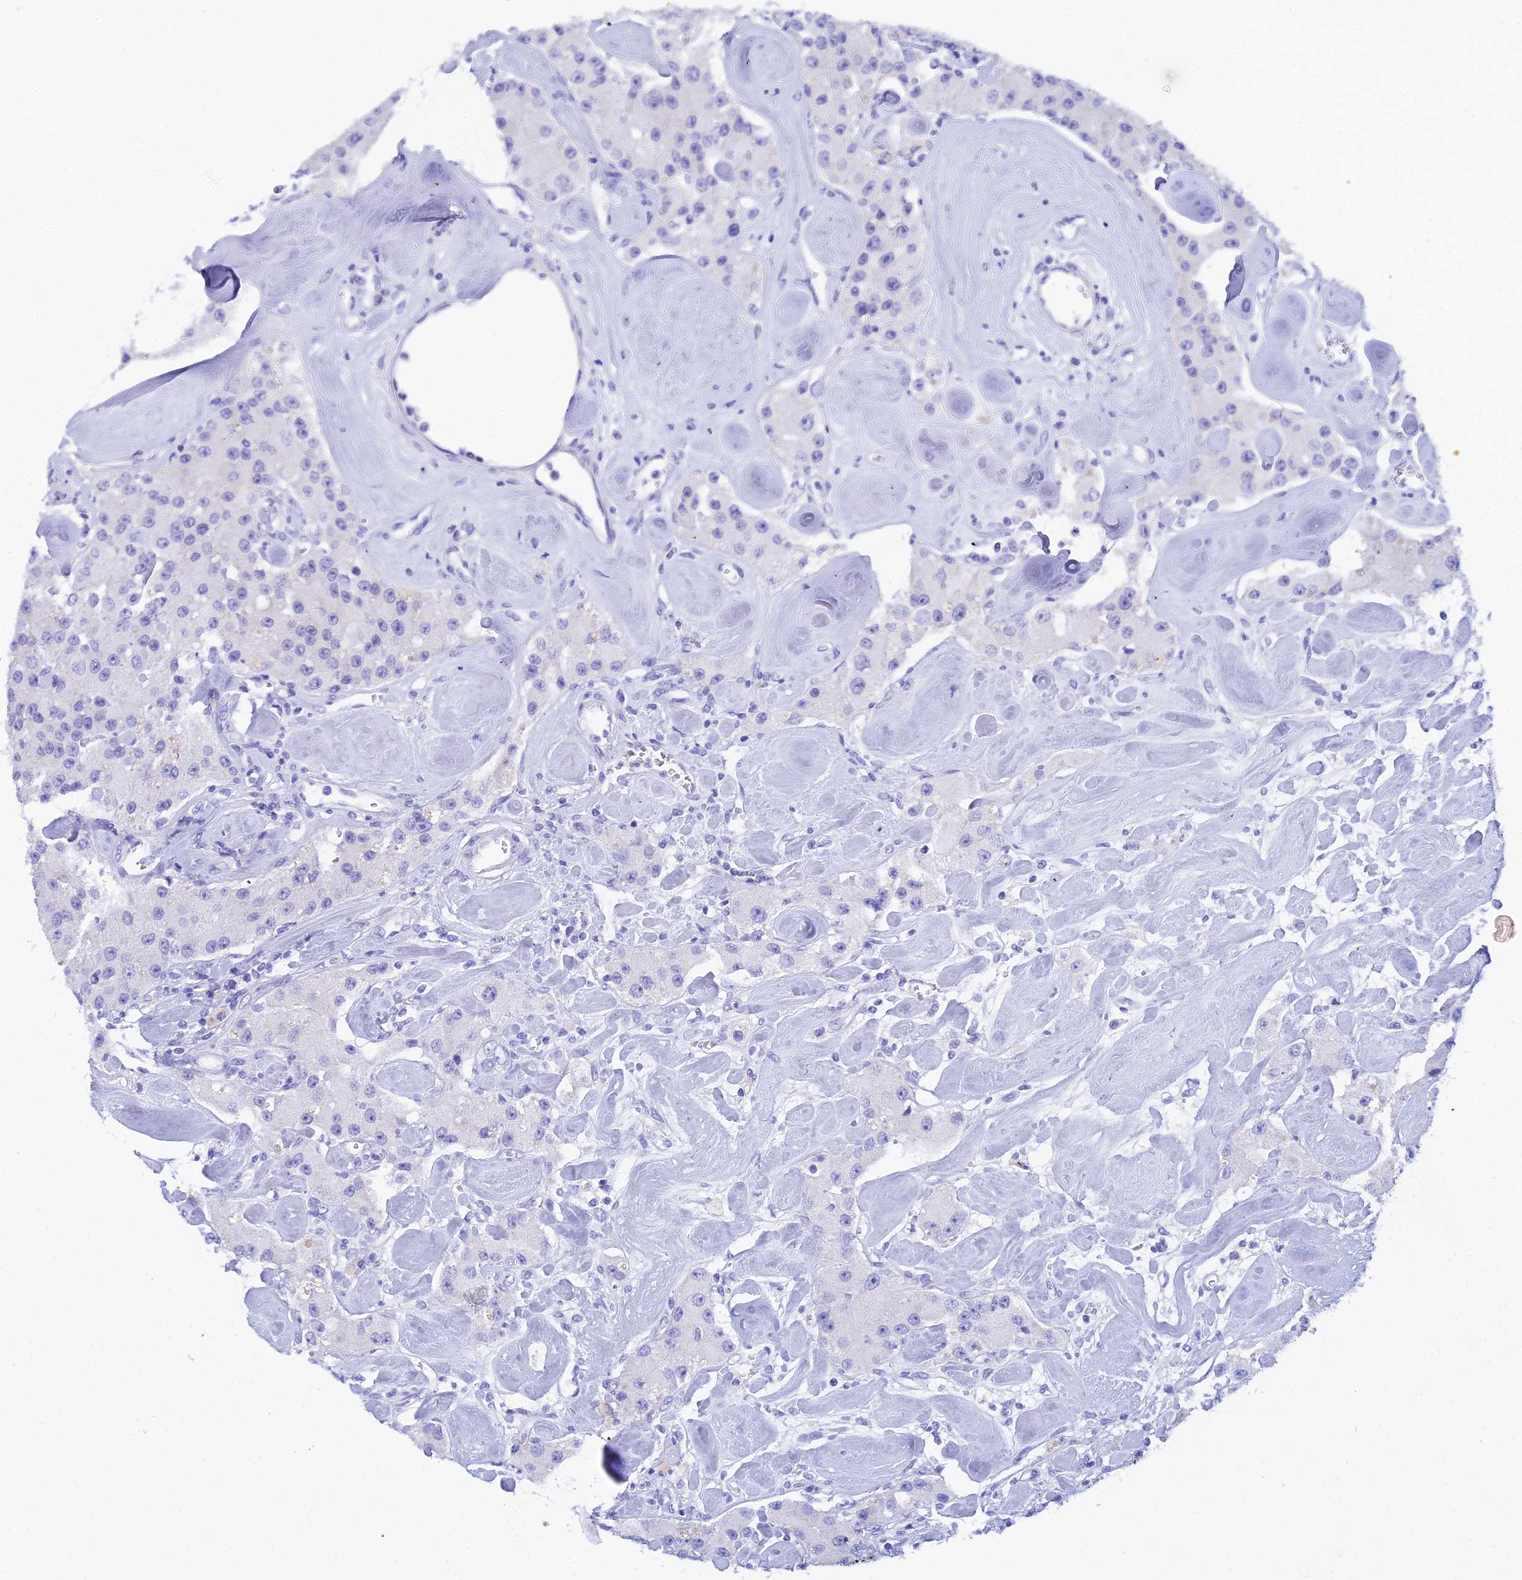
{"staining": {"intensity": "negative", "quantity": "none", "location": "none"}, "tissue": "carcinoid", "cell_type": "Tumor cells", "image_type": "cancer", "snomed": [{"axis": "morphology", "description": "Carcinoid, malignant, NOS"}, {"axis": "topography", "description": "Pancreas"}], "caption": "Tumor cells are negative for protein expression in human malignant carcinoid. The staining is performed using DAB brown chromogen with nuclei counter-stained in using hematoxylin.", "gene": "REG1A", "patient": {"sex": "male", "age": 41}}